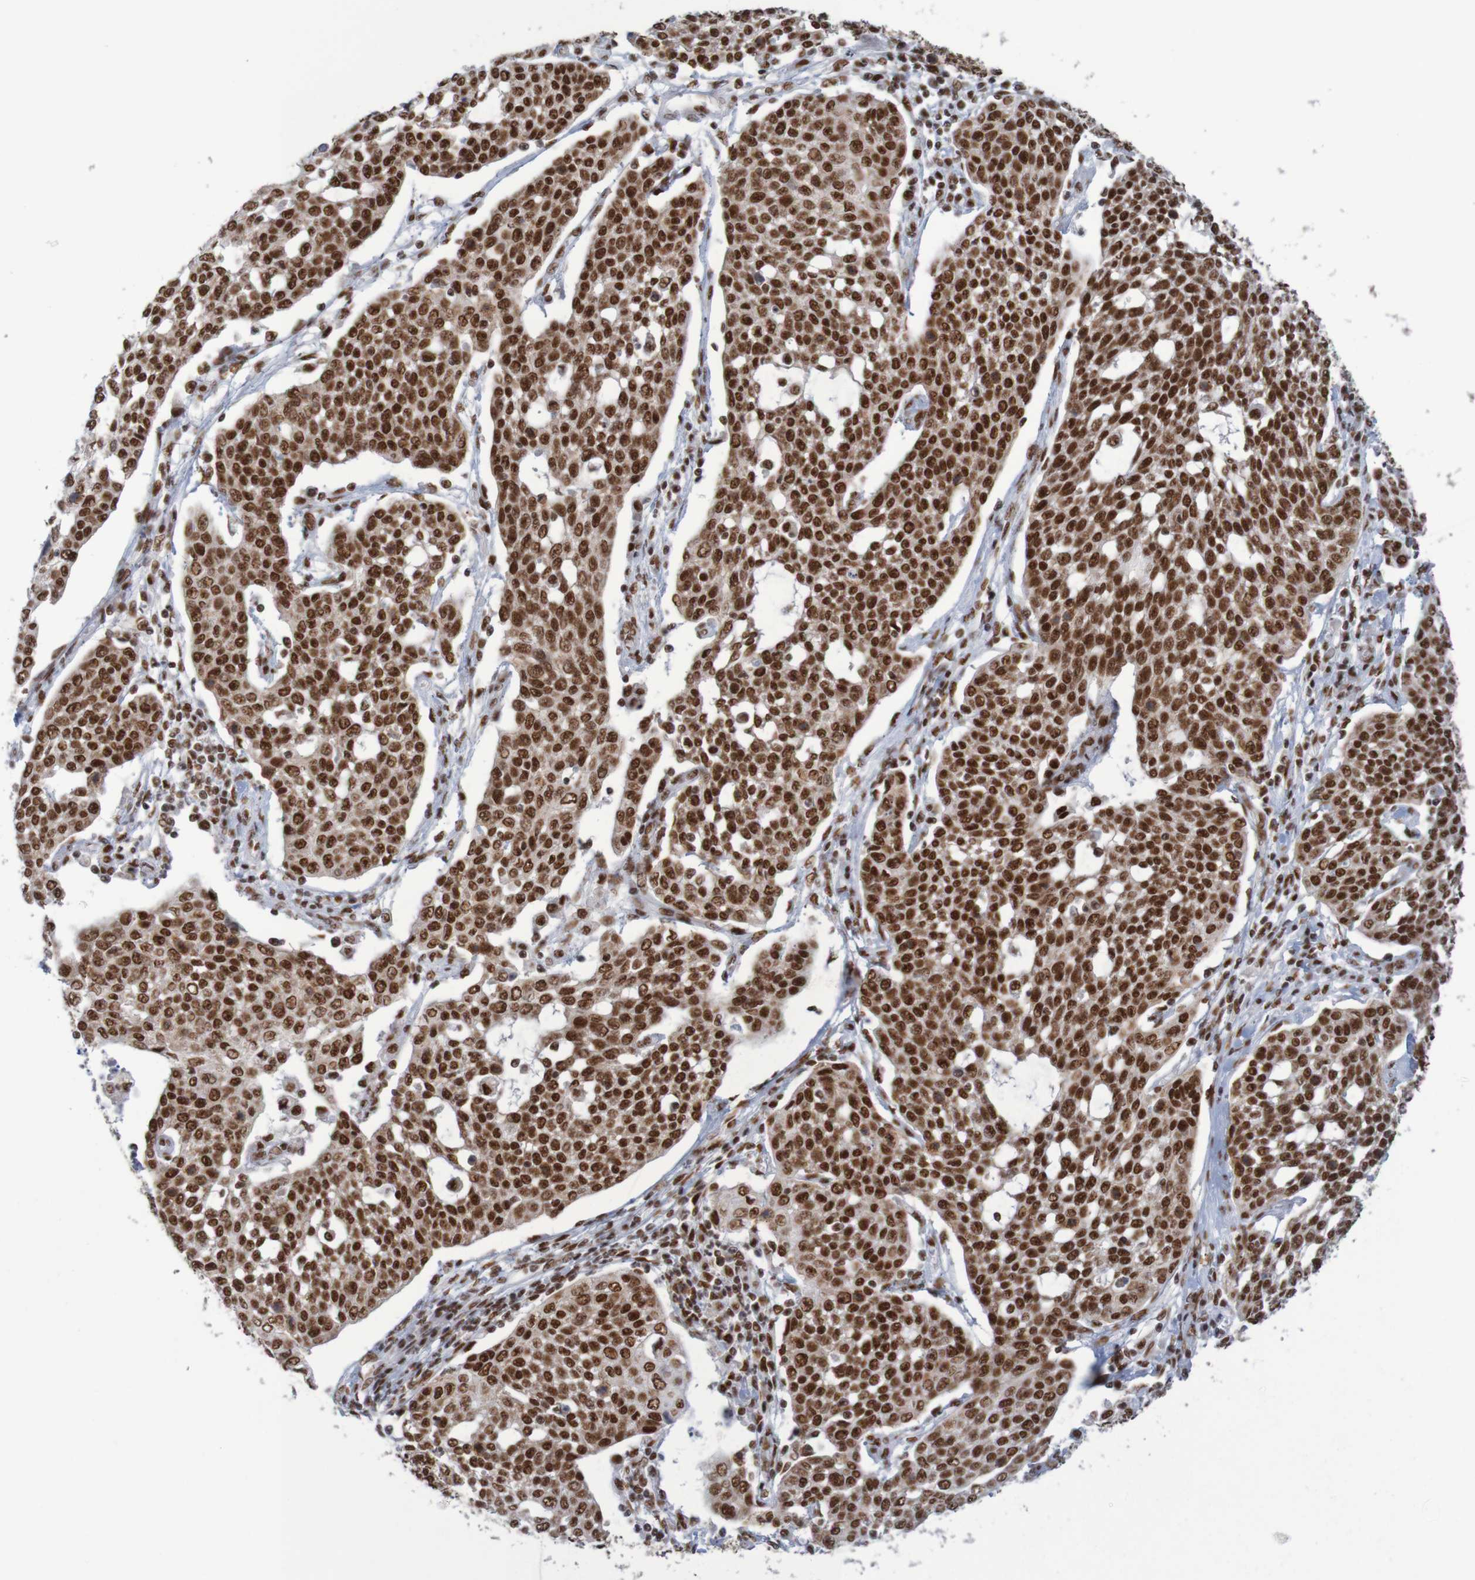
{"staining": {"intensity": "strong", "quantity": ">75%", "location": "nuclear"}, "tissue": "cervical cancer", "cell_type": "Tumor cells", "image_type": "cancer", "snomed": [{"axis": "morphology", "description": "Squamous cell carcinoma, NOS"}, {"axis": "topography", "description": "Cervix"}], "caption": "The image shows immunohistochemical staining of cervical cancer (squamous cell carcinoma). There is strong nuclear positivity is seen in approximately >75% of tumor cells.", "gene": "THRAP3", "patient": {"sex": "female", "age": 34}}